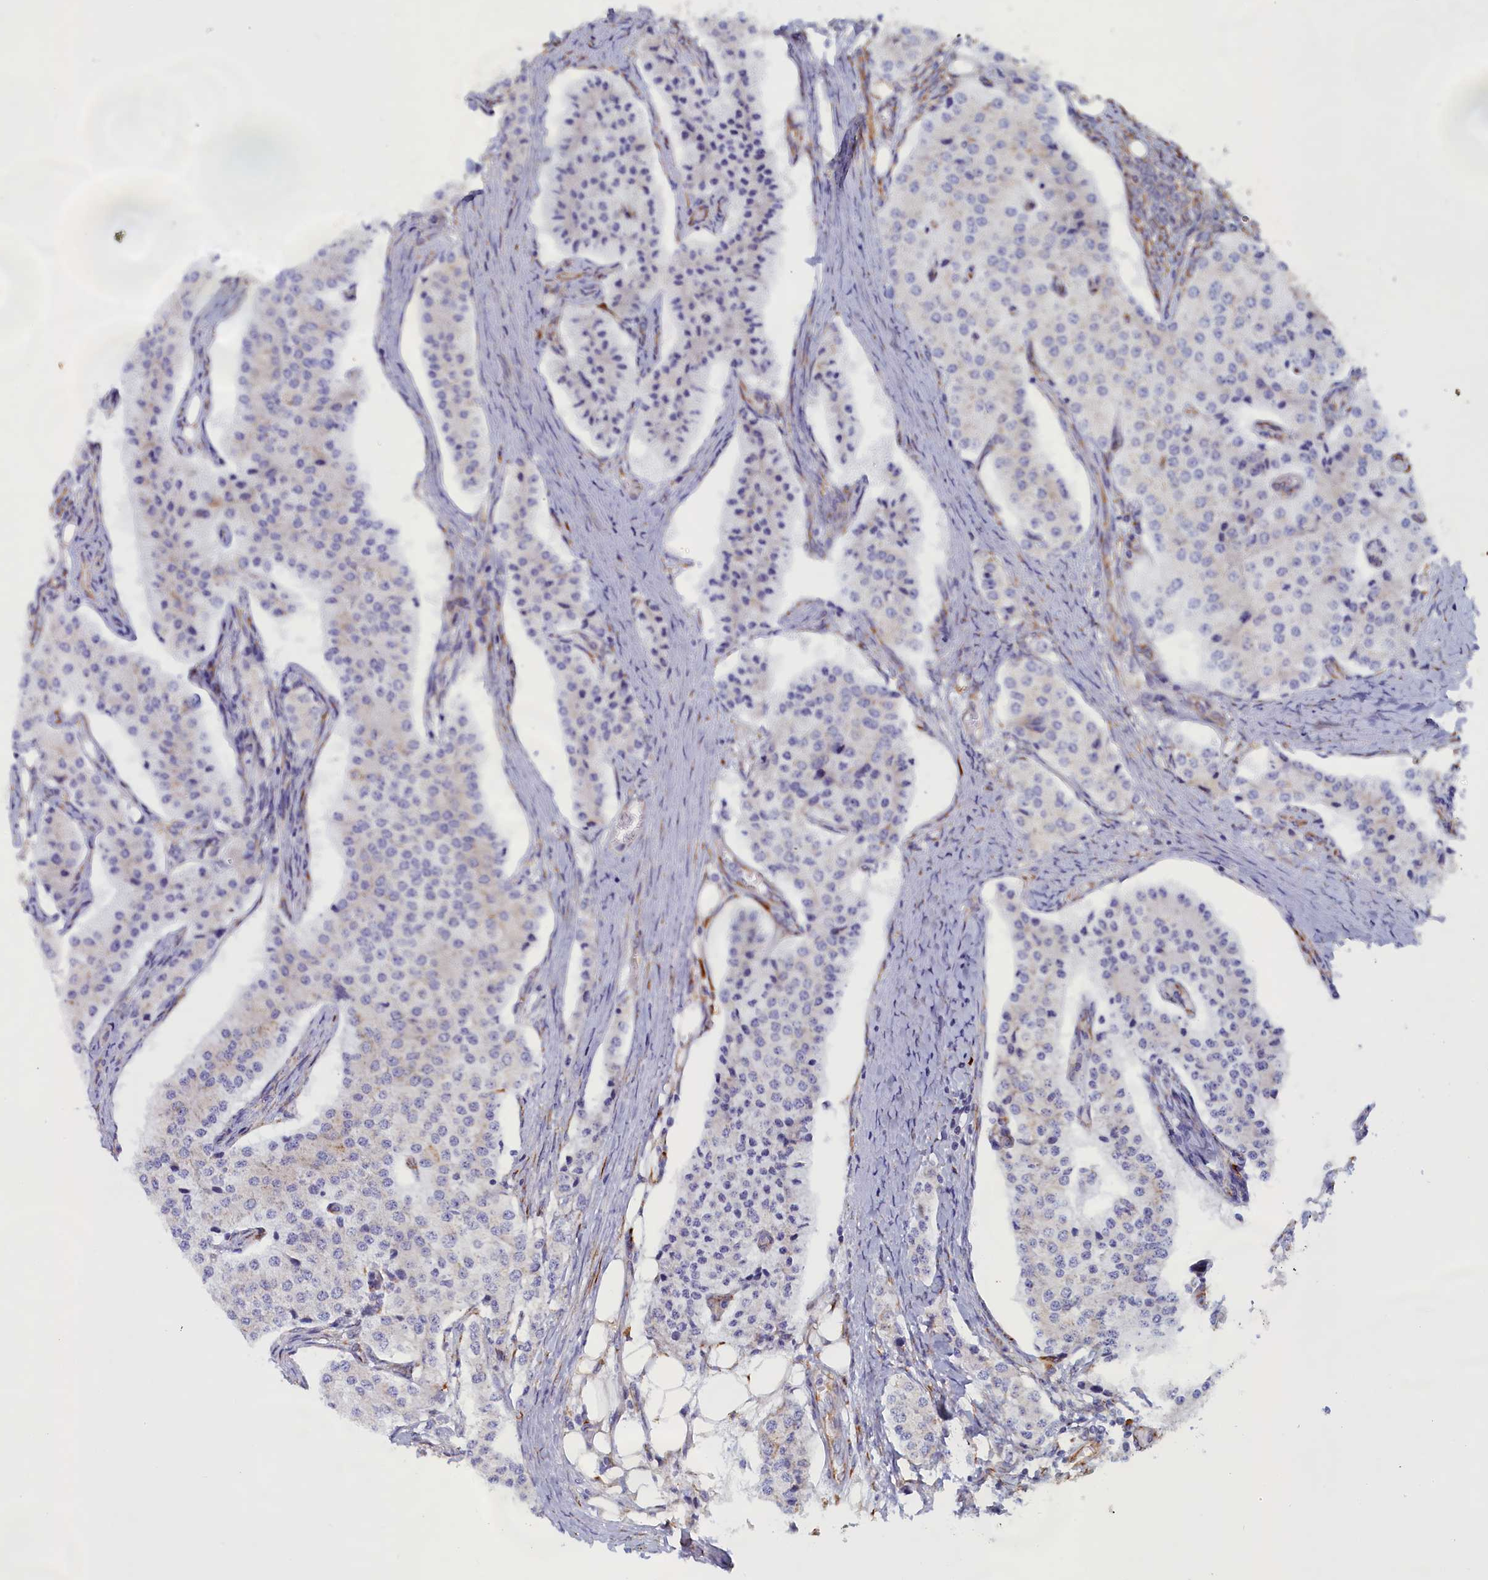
{"staining": {"intensity": "negative", "quantity": "none", "location": "none"}, "tissue": "carcinoid", "cell_type": "Tumor cells", "image_type": "cancer", "snomed": [{"axis": "morphology", "description": "Carcinoid, malignant, NOS"}, {"axis": "topography", "description": "Colon"}], "caption": "Tumor cells show no significant staining in malignant carcinoid.", "gene": "CCDC68", "patient": {"sex": "female", "age": 52}}